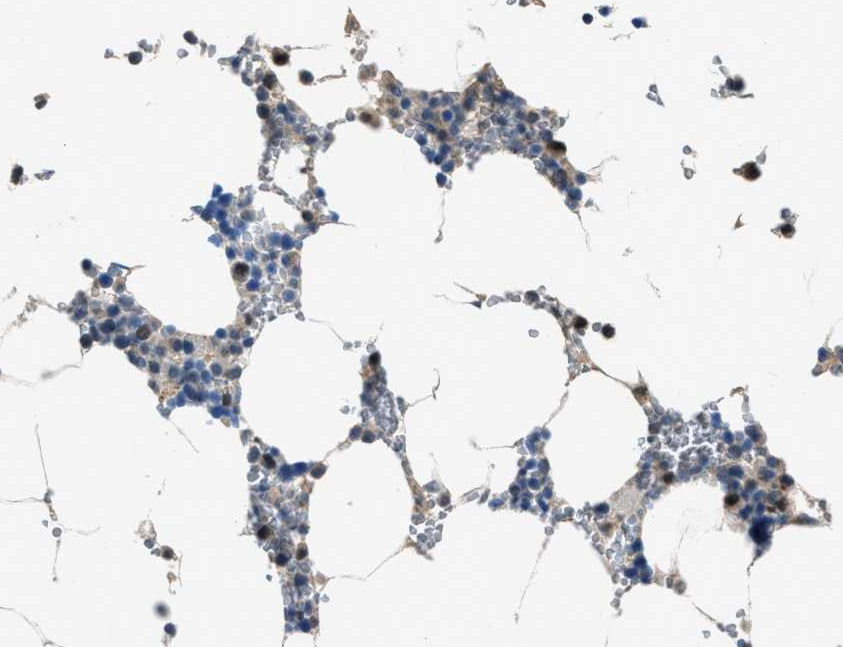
{"staining": {"intensity": "negative", "quantity": "none", "location": "none"}, "tissue": "bone marrow", "cell_type": "Hematopoietic cells", "image_type": "normal", "snomed": [{"axis": "morphology", "description": "Normal tissue, NOS"}, {"axis": "topography", "description": "Bone marrow"}], "caption": "Hematopoietic cells show no significant expression in benign bone marrow.", "gene": "DUSP19", "patient": {"sex": "male", "age": 70}}